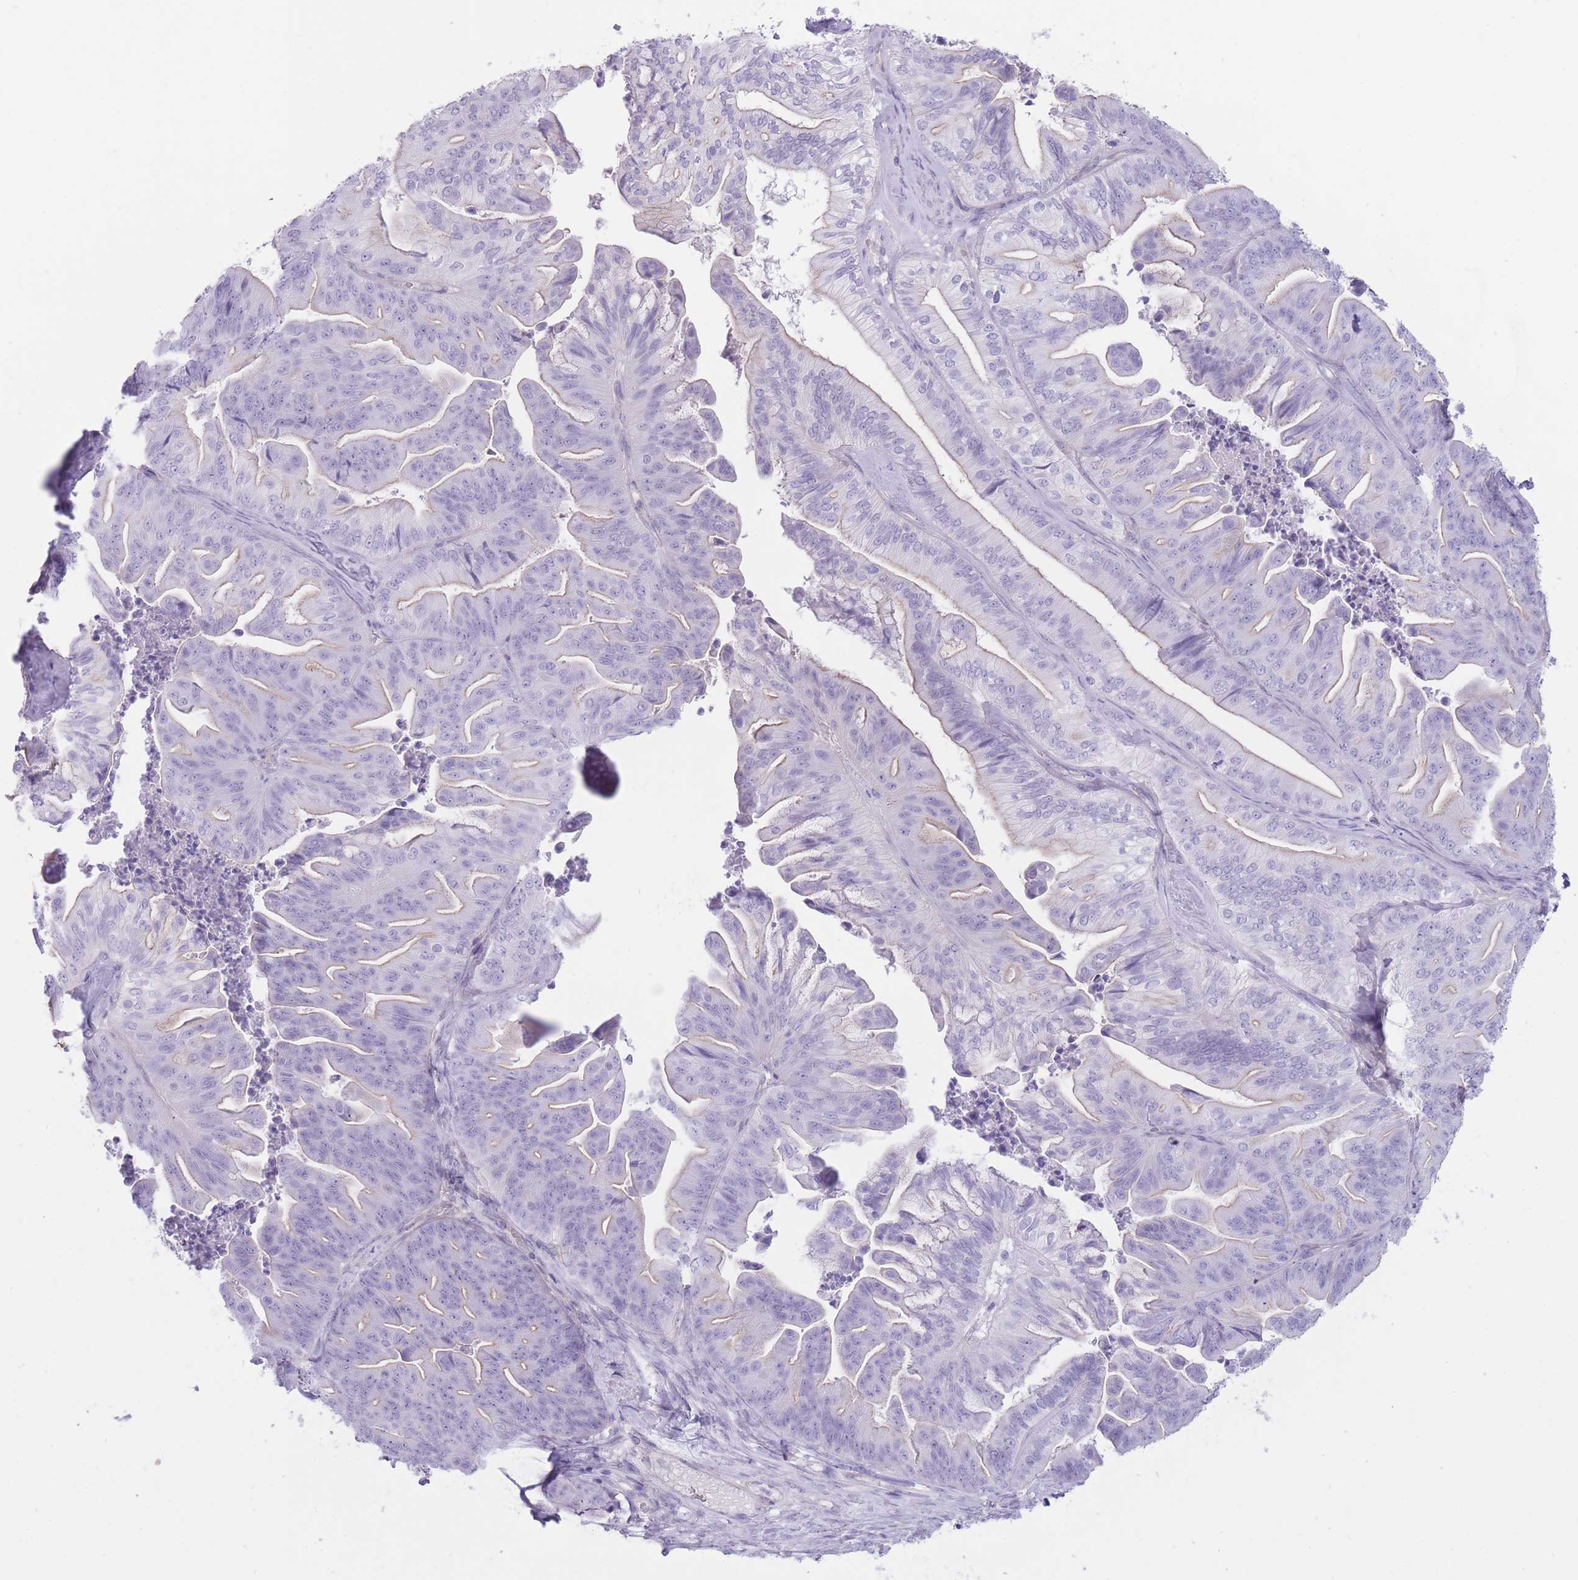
{"staining": {"intensity": "negative", "quantity": "none", "location": "none"}, "tissue": "ovarian cancer", "cell_type": "Tumor cells", "image_type": "cancer", "snomed": [{"axis": "morphology", "description": "Cystadenocarcinoma, mucinous, NOS"}, {"axis": "topography", "description": "Ovary"}], "caption": "Immunohistochemical staining of human ovarian cancer (mucinous cystadenocarcinoma) reveals no significant staining in tumor cells.", "gene": "OR11H12", "patient": {"sex": "female", "age": 67}}